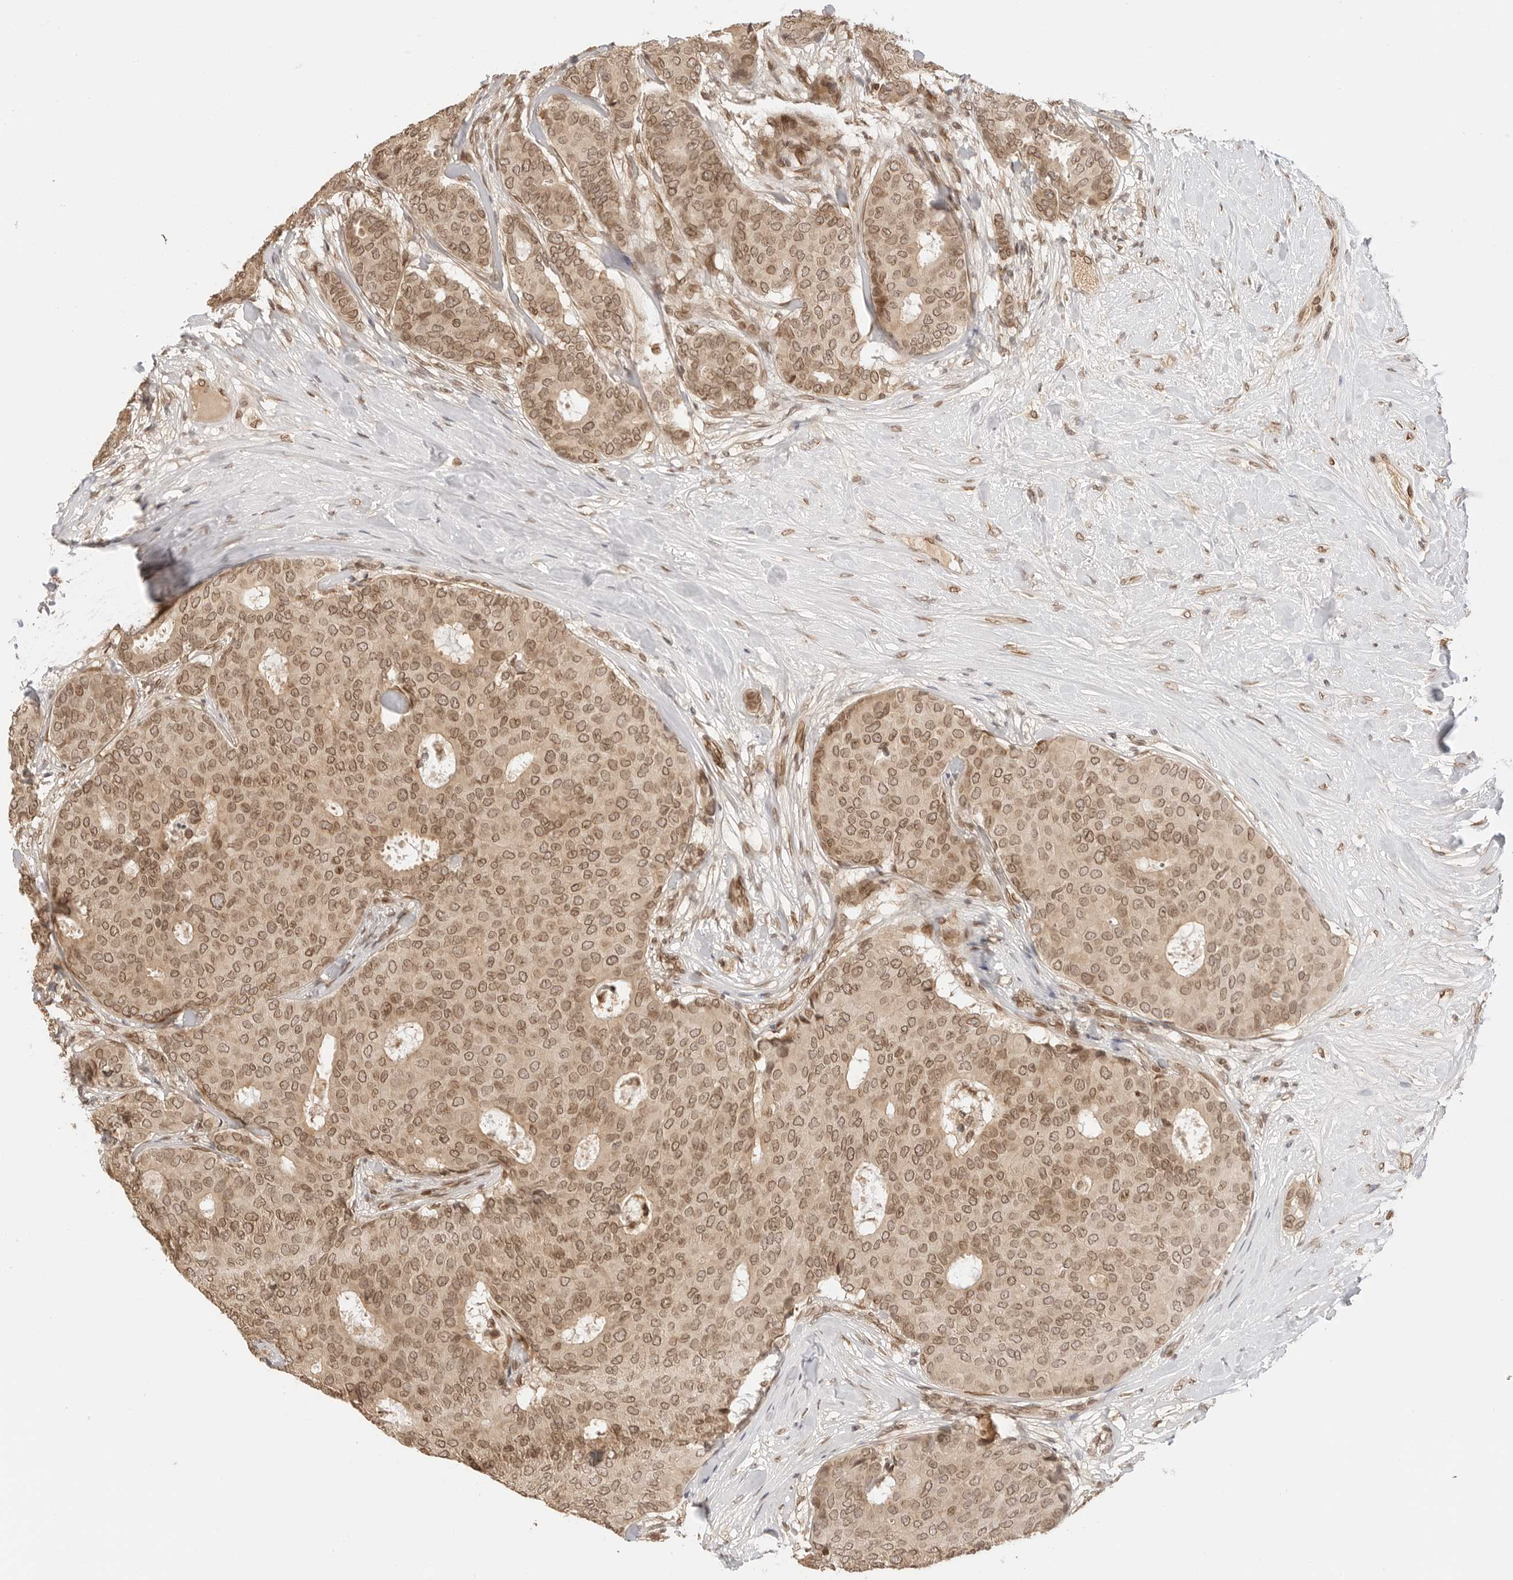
{"staining": {"intensity": "moderate", "quantity": ">75%", "location": "cytoplasmic/membranous,nuclear"}, "tissue": "breast cancer", "cell_type": "Tumor cells", "image_type": "cancer", "snomed": [{"axis": "morphology", "description": "Duct carcinoma"}, {"axis": "topography", "description": "Breast"}], "caption": "Immunohistochemistry (IHC) (DAB) staining of human breast infiltrating ductal carcinoma exhibits moderate cytoplasmic/membranous and nuclear protein expression in about >75% of tumor cells.", "gene": "POLH", "patient": {"sex": "female", "age": 75}}